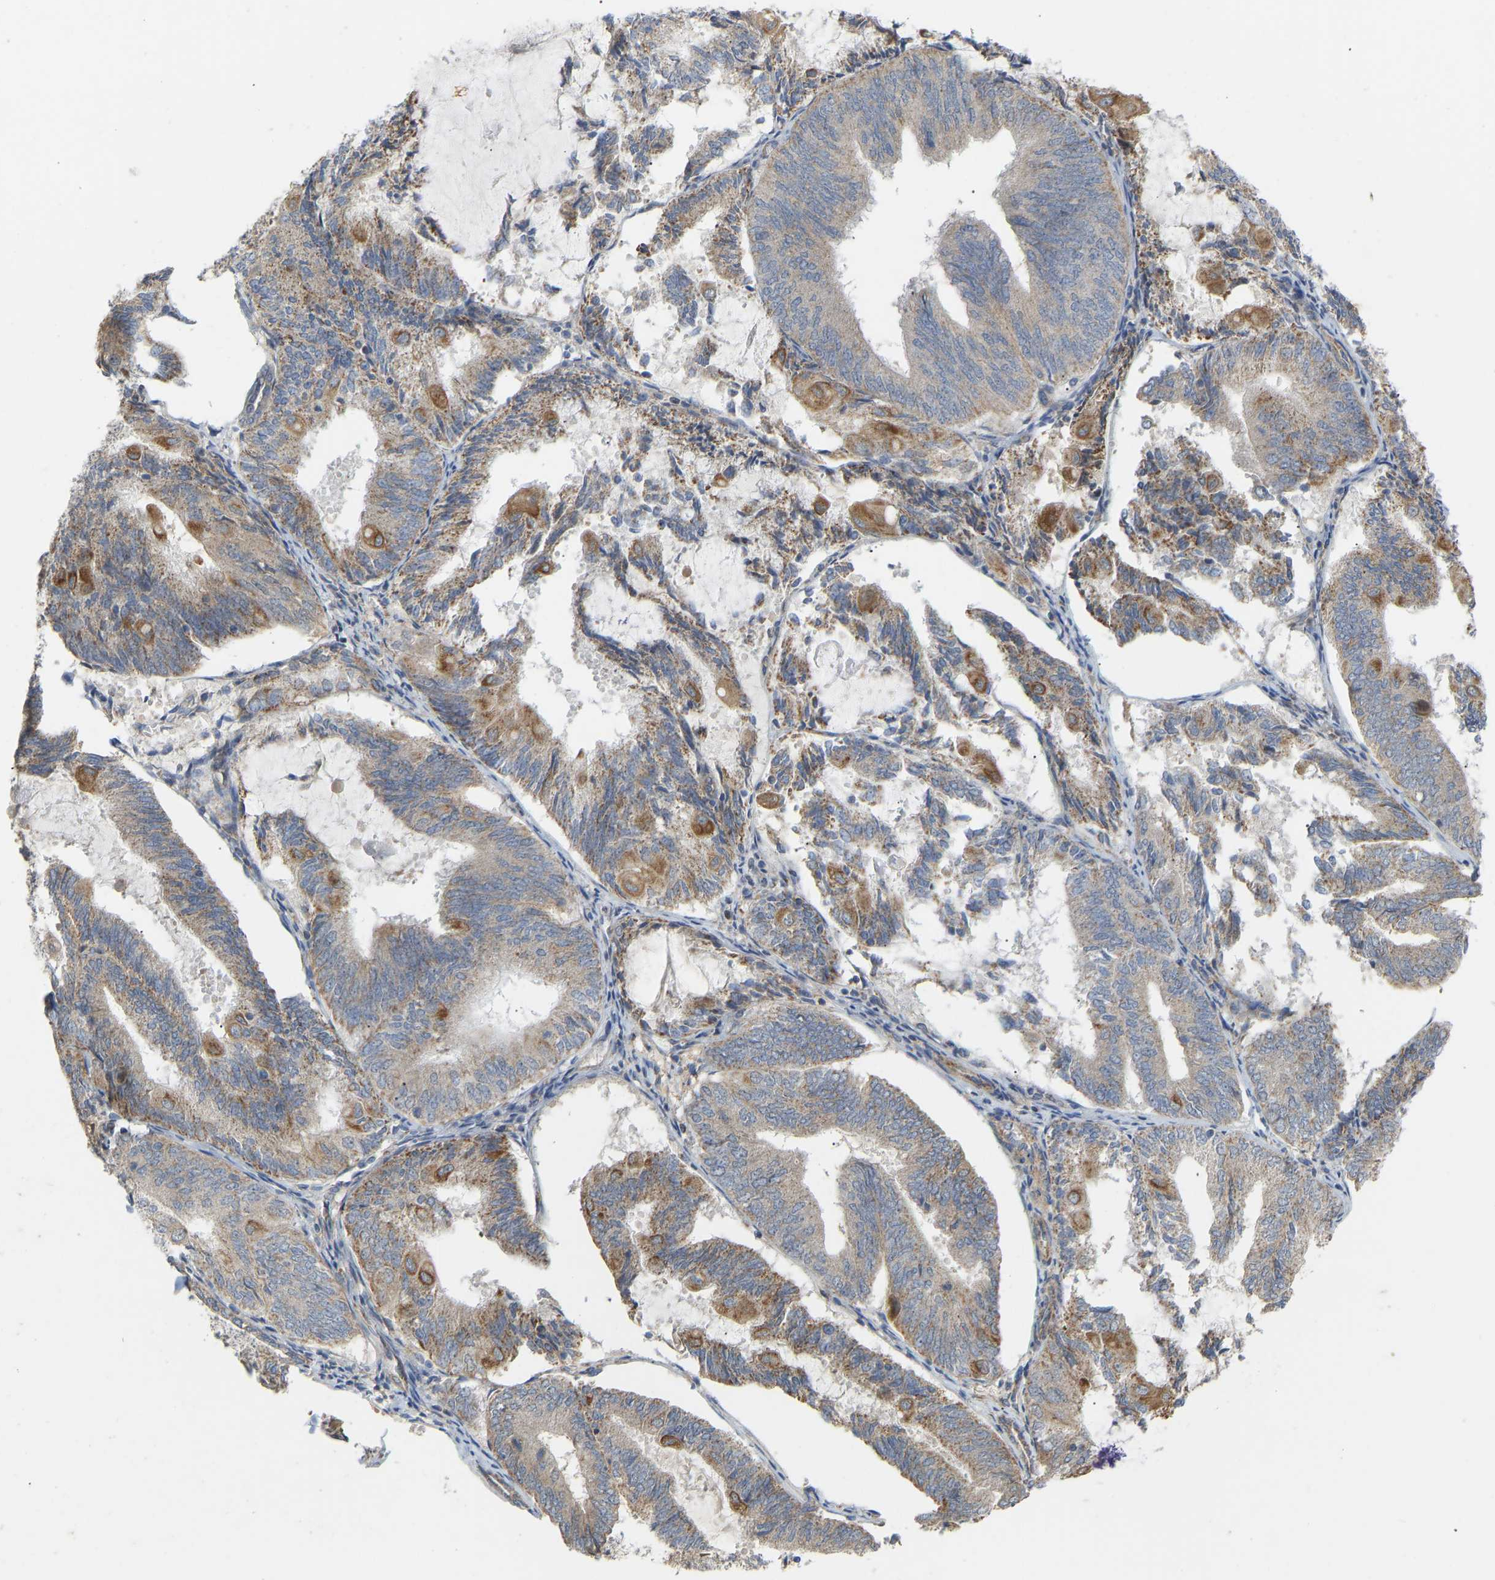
{"staining": {"intensity": "moderate", "quantity": ">75%", "location": "cytoplasmic/membranous"}, "tissue": "endometrial cancer", "cell_type": "Tumor cells", "image_type": "cancer", "snomed": [{"axis": "morphology", "description": "Adenocarcinoma, NOS"}, {"axis": "topography", "description": "Endometrium"}], "caption": "The micrograph displays staining of adenocarcinoma (endometrial), revealing moderate cytoplasmic/membranous protein staining (brown color) within tumor cells.", "gene": "HACD2", "patient": {"sex": "female", "age": 81}}